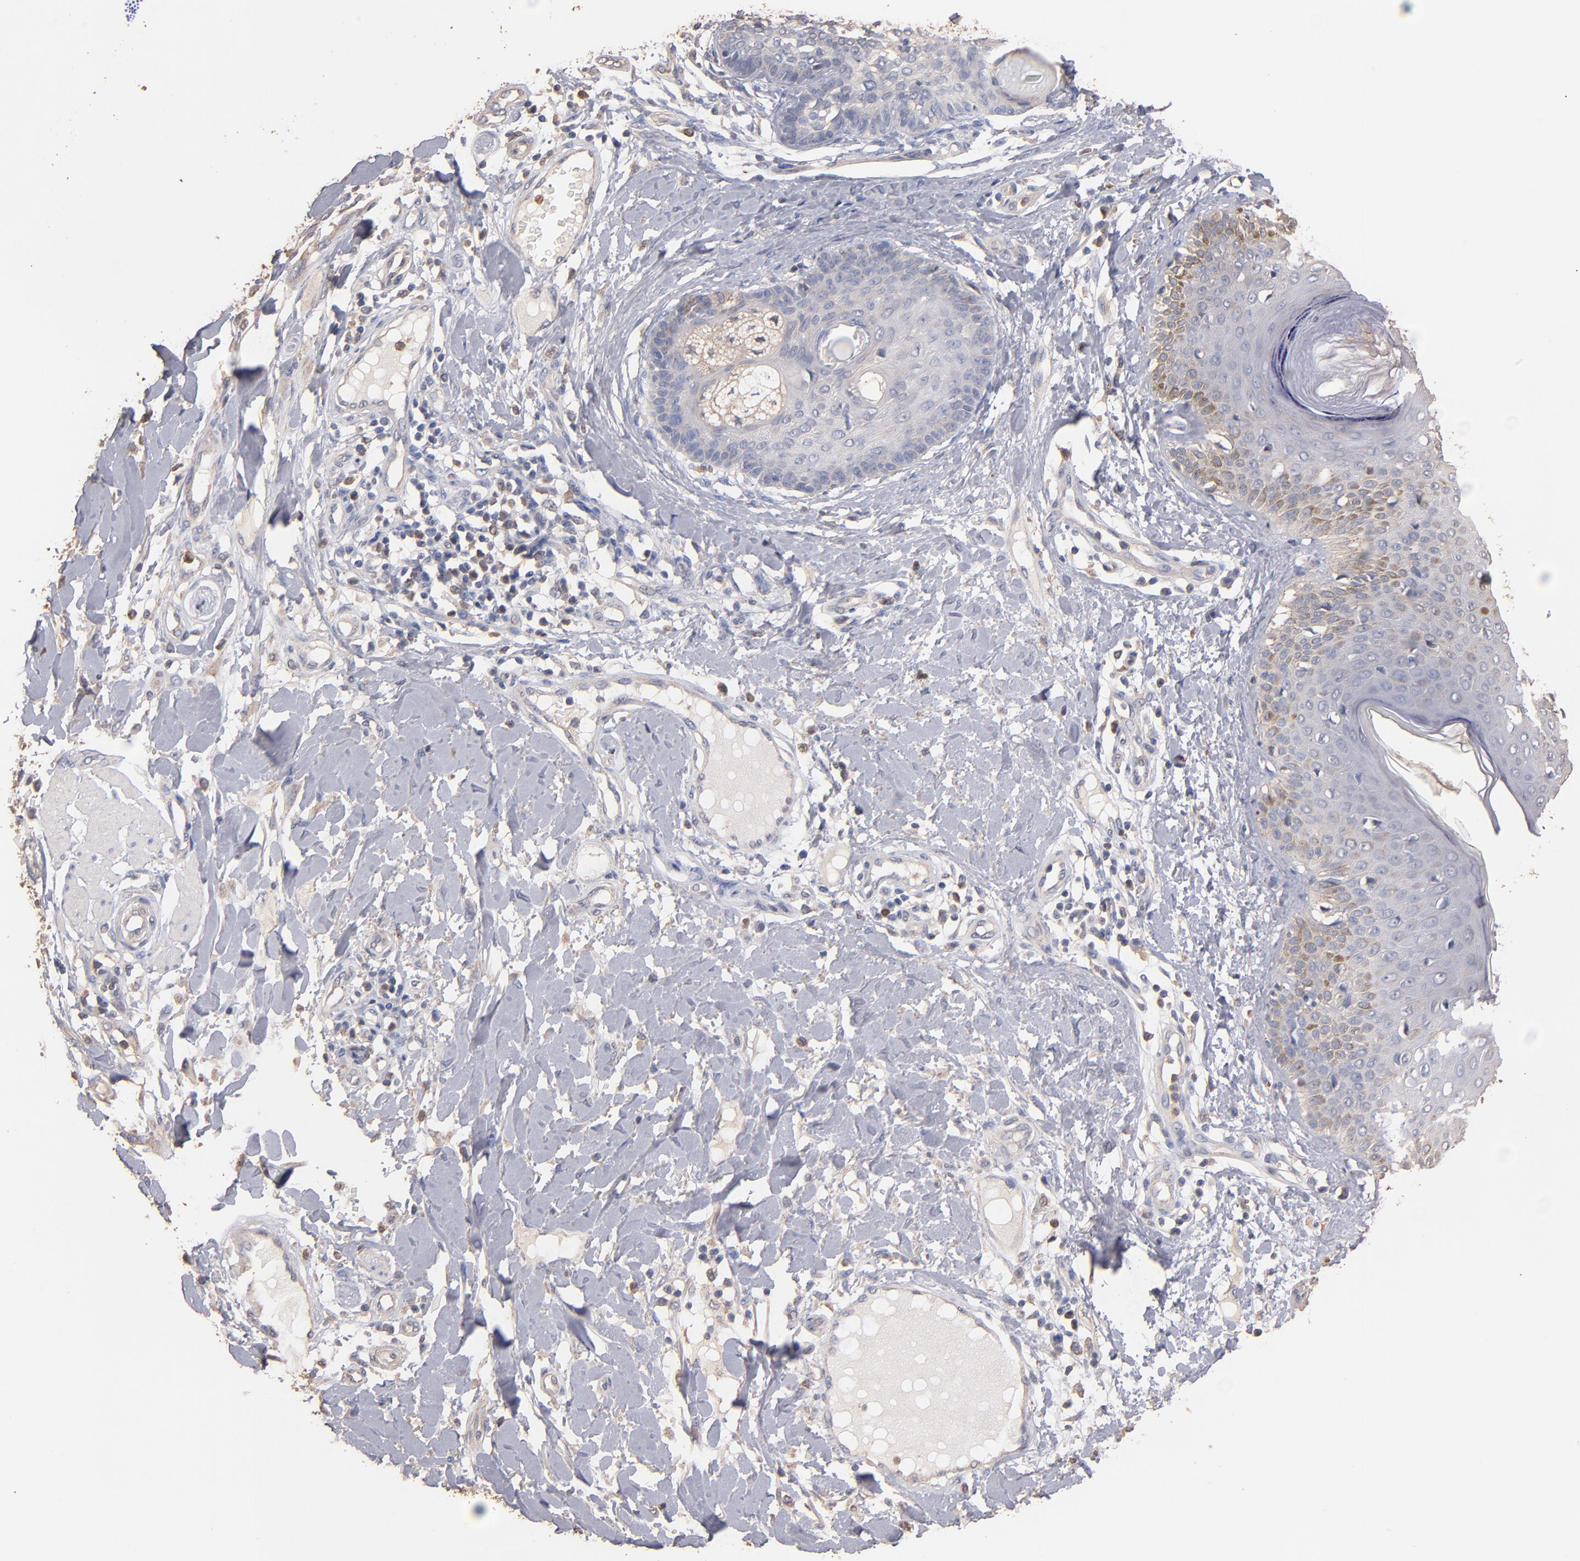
{"staining": {"intensity": "moderate", "quantity": "<25%", "location": "cytoplasmic/membranous"}, "tissue": "skin cancer", "cell_type": "Tumor cells", "image_type": "cancer", "snomed": [{"axis": "morphology", "description": "Squamous cell carcinoma, NOS"}, {"axis": "topography", "description": "Skin"}], "caption": "The micrograph reveals a brown stain indicating the presence of a protein in the cytoplasmic/membranous of tumor cells in skin cancer (squamous cell carcinoma).", "gene": "RO60", "patient": {"sex": "female", "age": 59}}